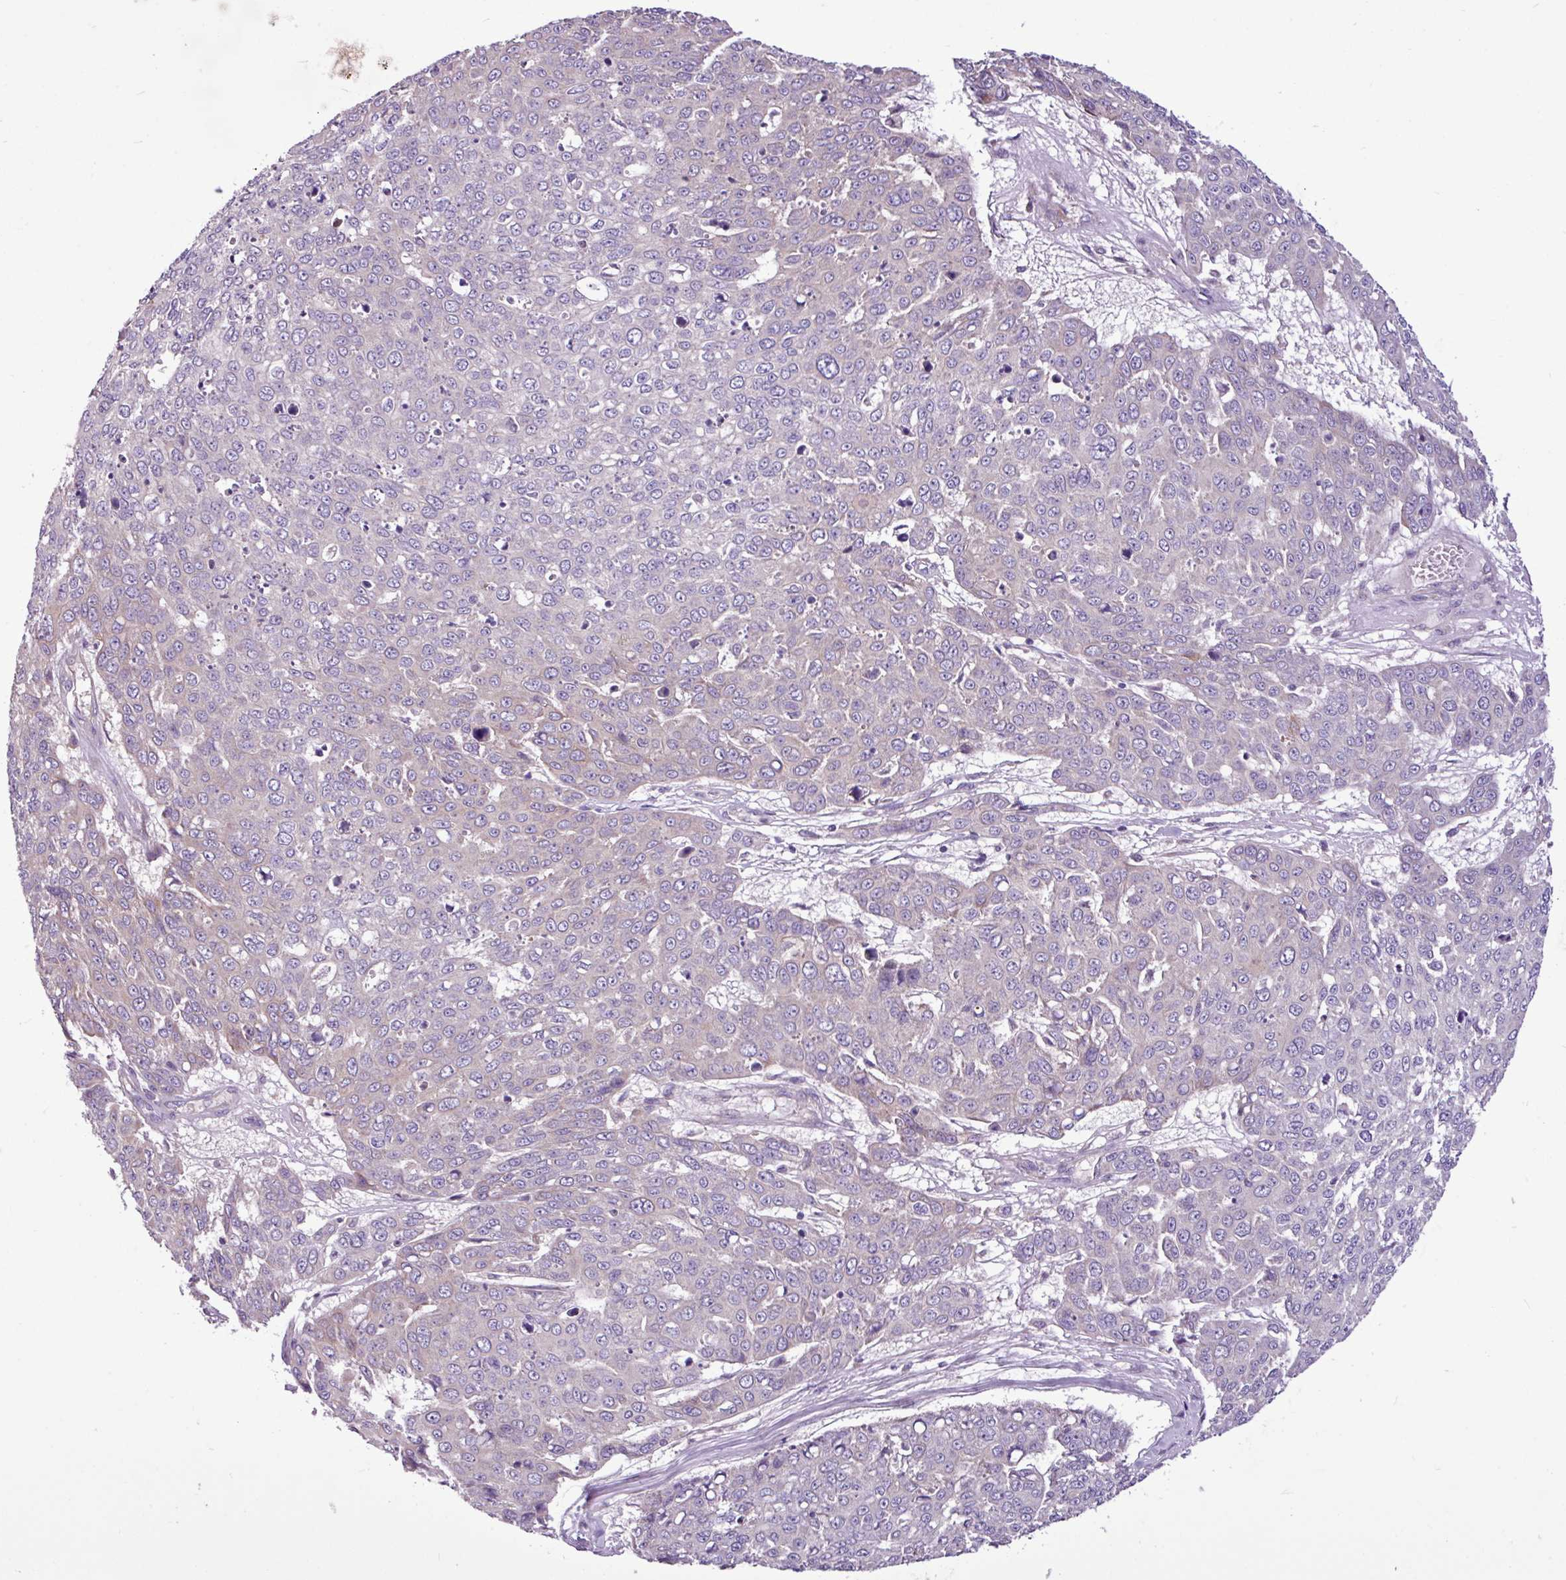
{"staining": {"intensity": "moderate", "quantity": "<25%", "location": "cytoplasmic/membranous"}, "tissue": "skin cancer", "cell_type": "Tumor cells", "image_type": "cancer", "snomed": [{"axis": "morphology", "description": "Squamous cell carcinoma, NOS"}, {"axis": "topography", "description": "Skin"}], "caption": "Brown immunohistochemical staining in human squamous cell carcinoma (skin) shows moderate cytoplasmic/membranous positivity in approximately <25% of tumor cells.", "gene": "MROH2A", "patient": {"sex": "male", "age": 71}}